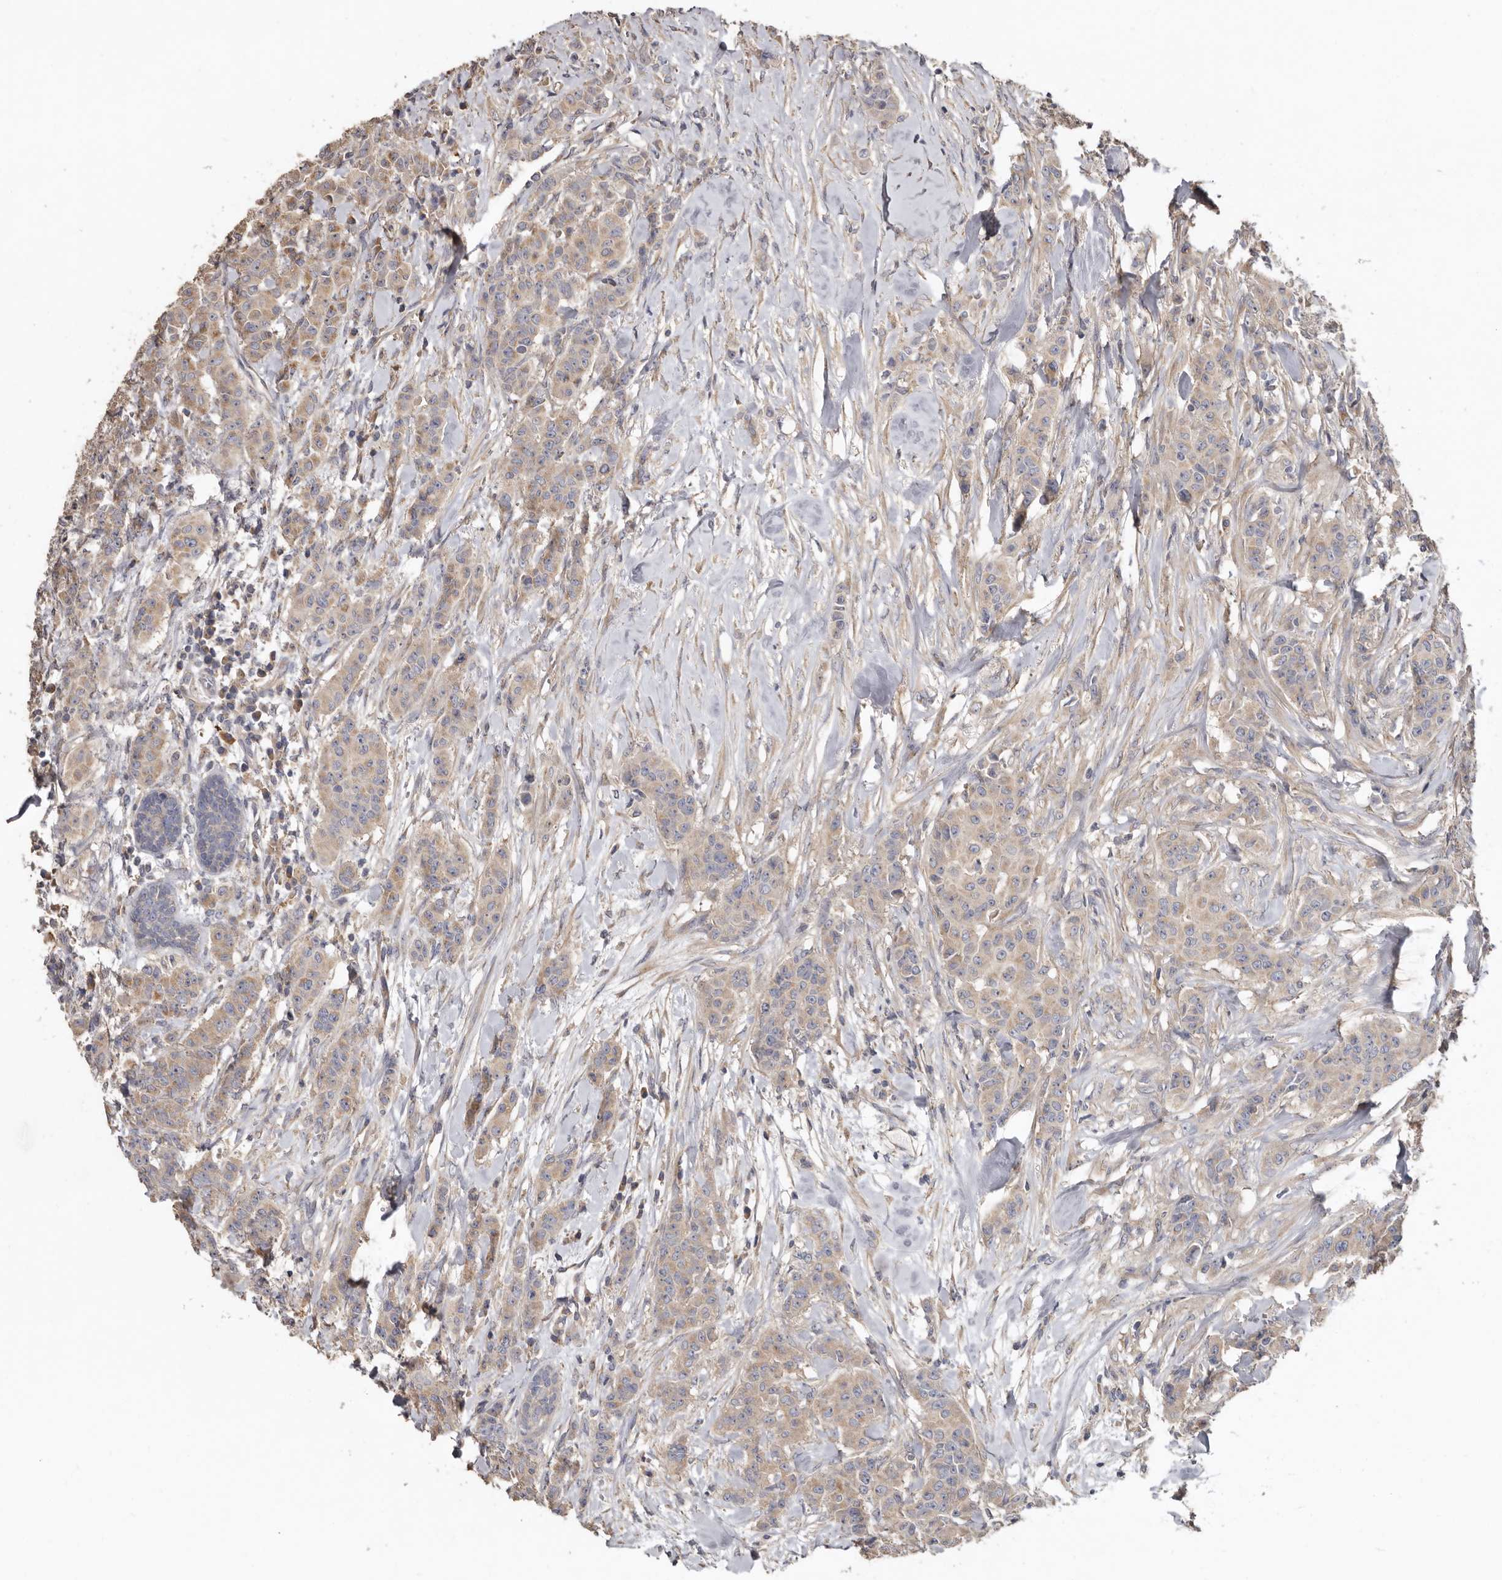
{"staining": {"intensity": "weak", "quantity": ">75%", "location": "cytoplasmic/membranous"}, "tissue": "breast cancer", "cell_type": "Tumor cells", "image_type": "cancer", "snomed": [{"axis": "morphology", "description": "Duct carcinoma"}, {"axis": "topography", "description": "Breast"}], "caption": "Infiltrating ductal carcinoma (breast) was stained to show a protein in brown. There is low levels of weak cytoplasmic/membranous positivity in about >75% of tumor cells. (IHC, brightfield microscopy, high magnification).", "gene": "FLCN", "patient": {"sex": "female", "age": 40}}